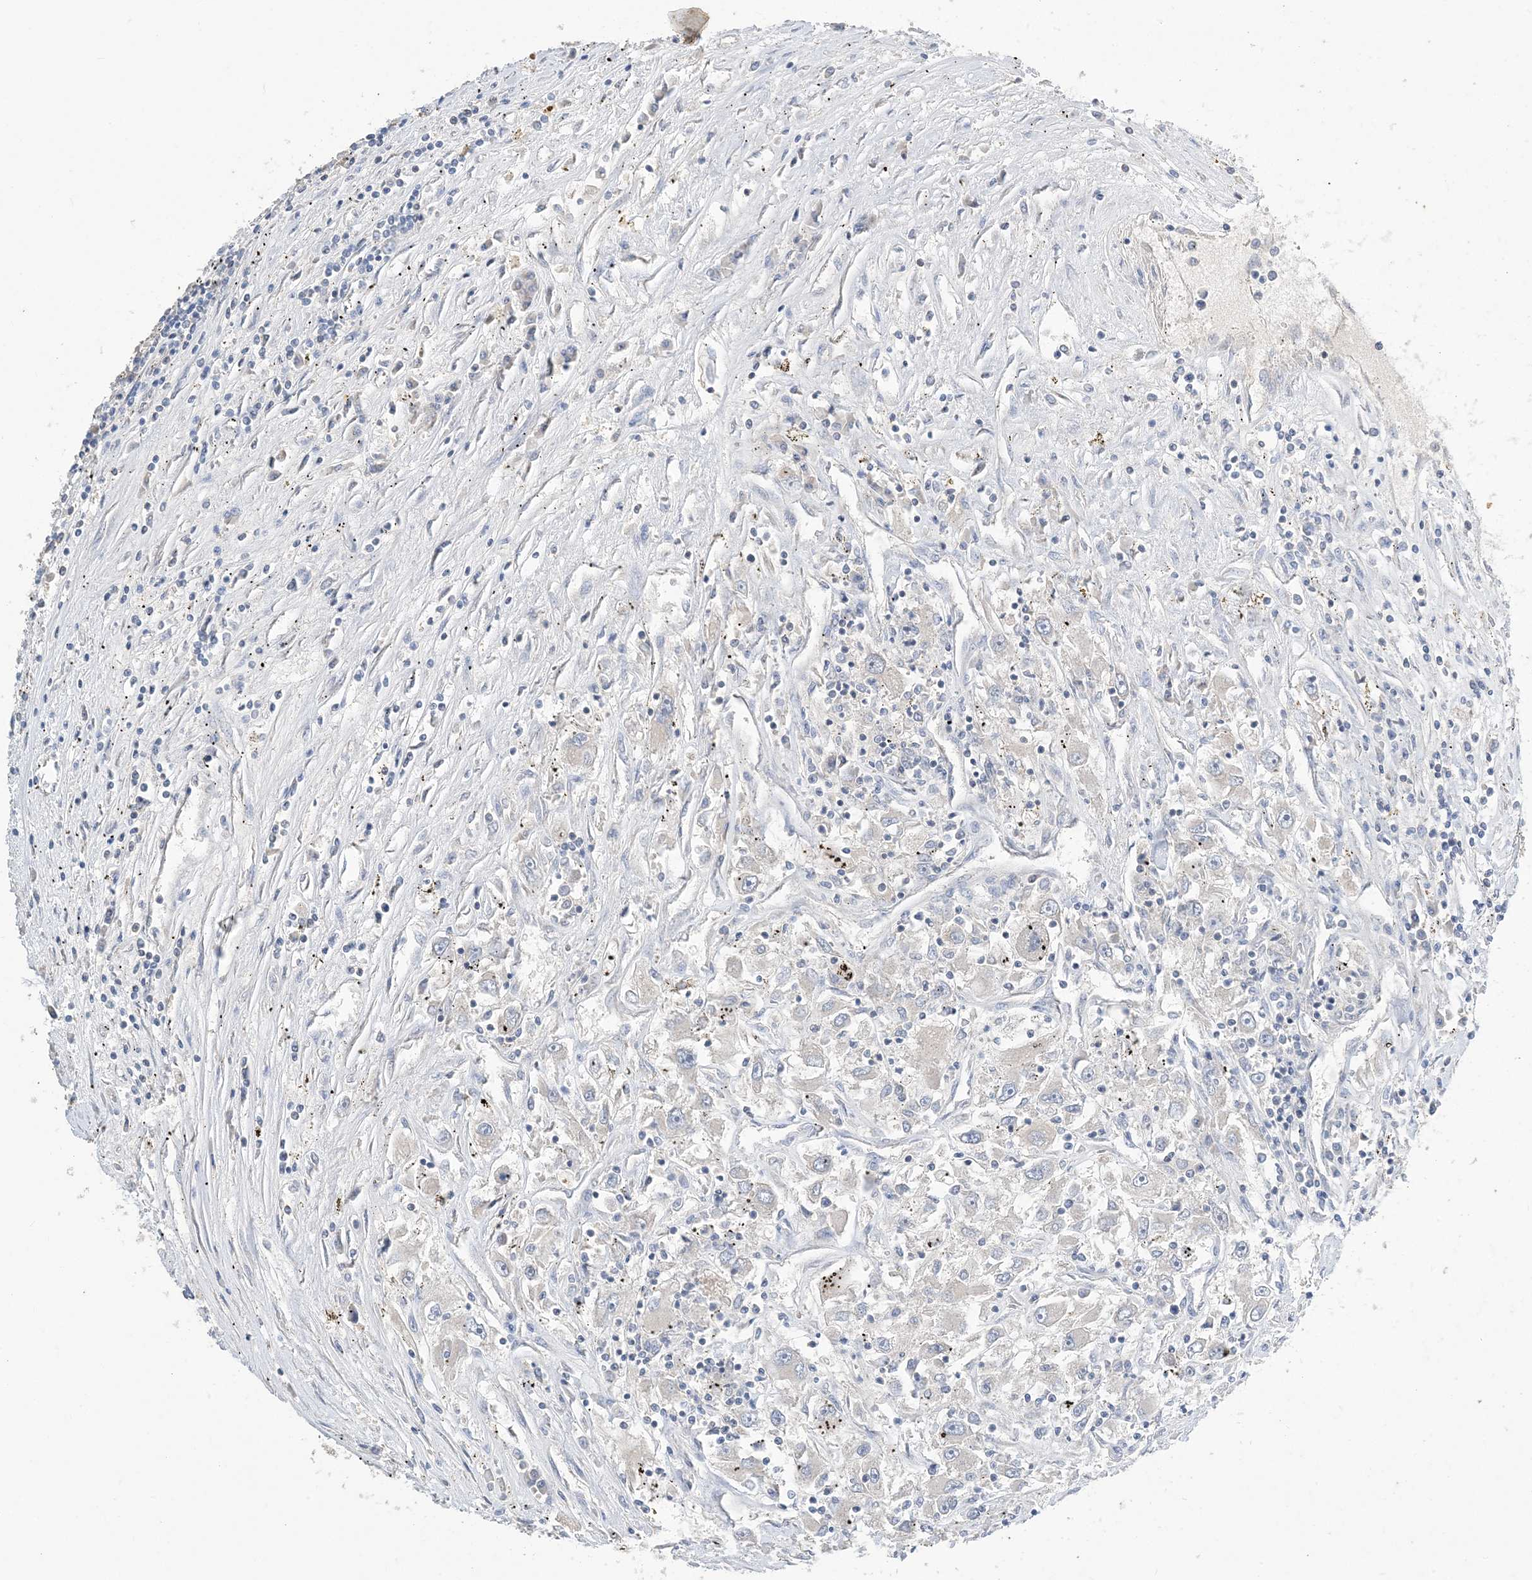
{"staining": {"intensity": "negative", "quantity": "none", "location": "none"}, "tissue": "renal cancer", "cell_type": "Tumor cells", "image_type": "cancer", "snomed": [{"axis": "morphology", "description": "Adenocarcinoma, NOS"}, {"axis": "topography", "description": "Kidney"}], "caption": "Renal cancer (adenocarcinoma) was stained to show a protein in brown. There is no significant positivity in tumor cells.", "gene": "KPRP", "patient": {"sex": "female", "age": 52}}